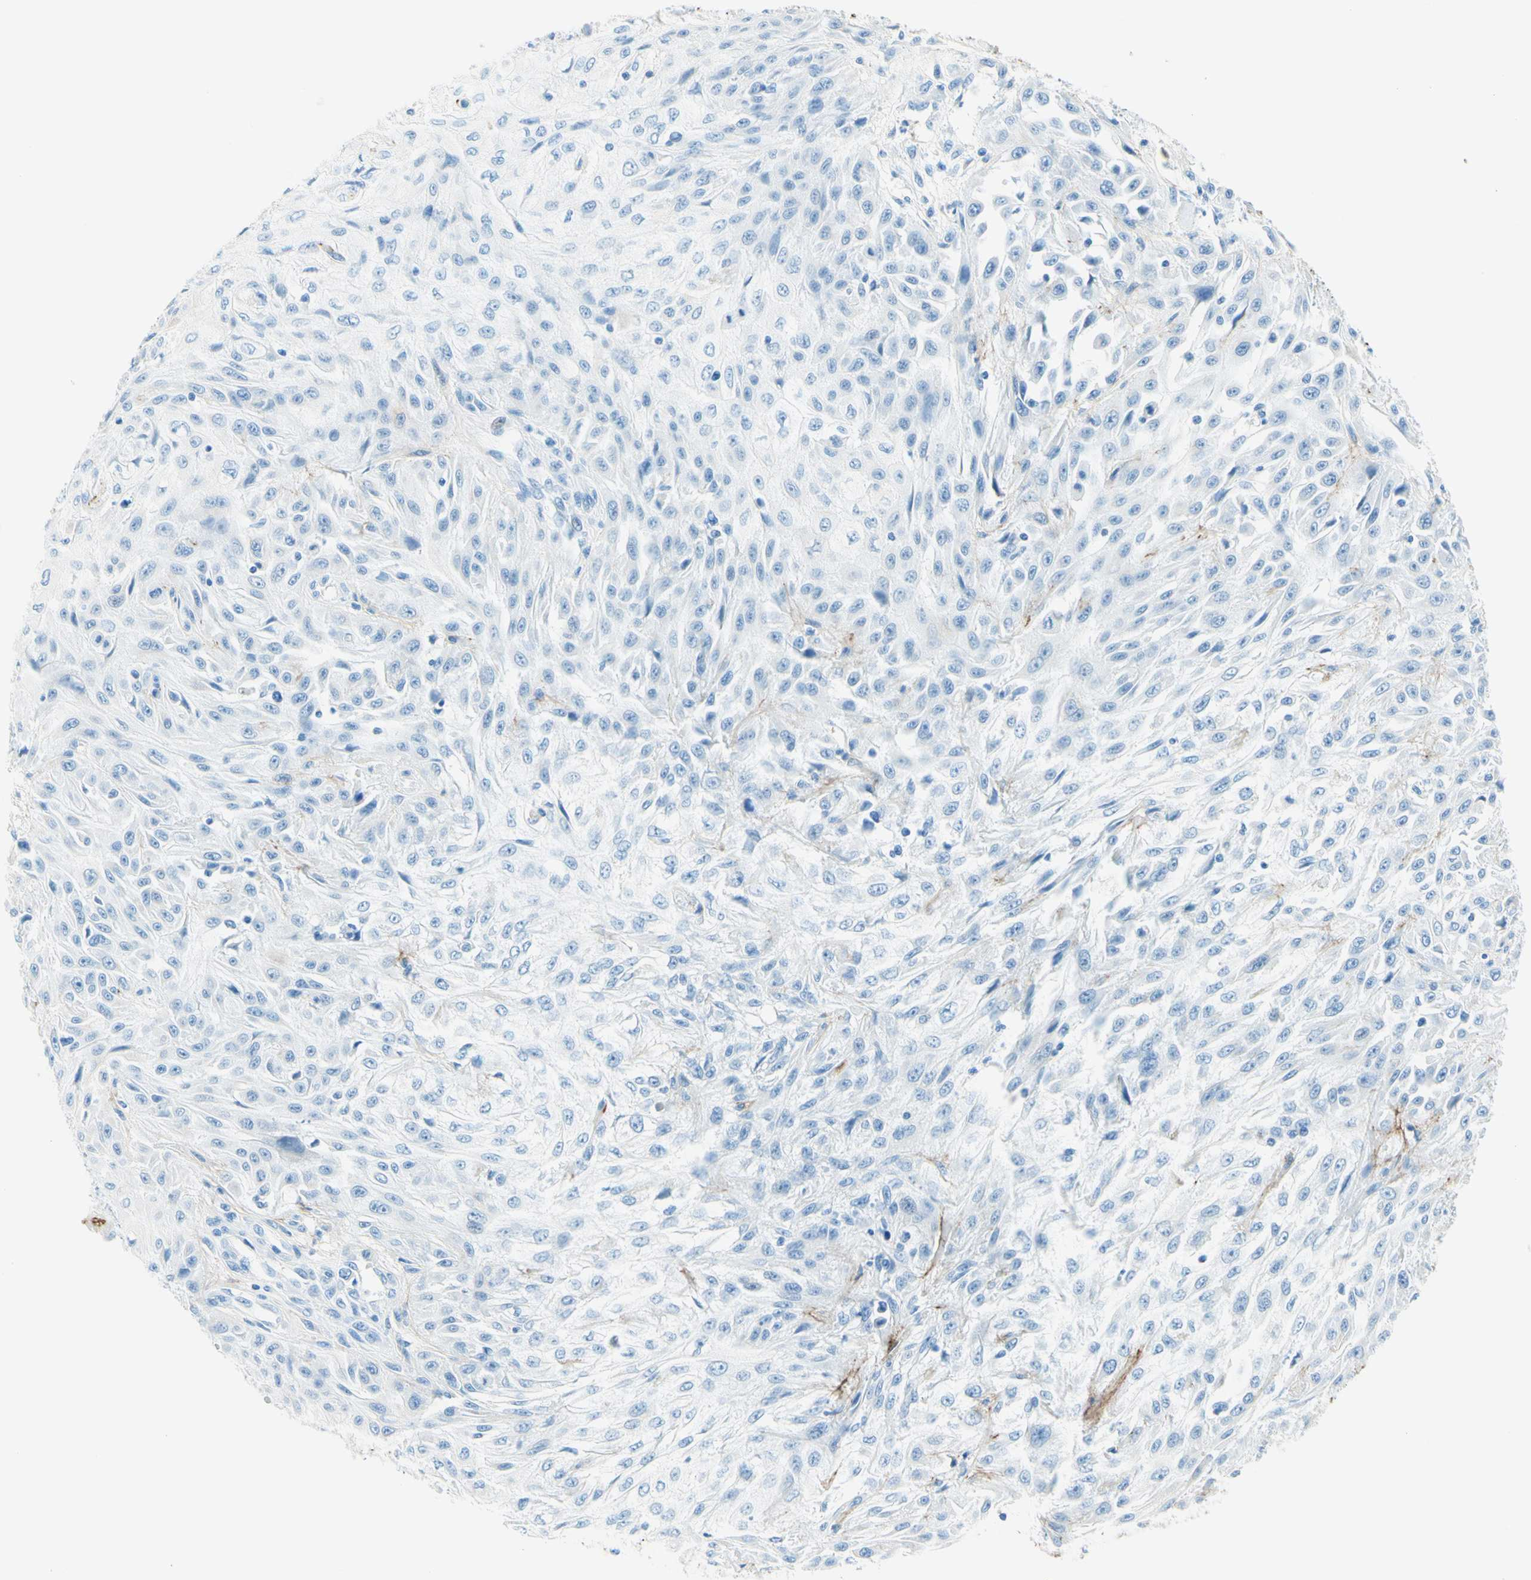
{"staining": {"intensity": "negative", "quantity": "none", "location": "none"}, "tissue": "skin cancer", "cell_type": "Tumor cells", "image_type": "cancer", "snomed": [{"axis": "morphology", "description": "Squamous cell carcinoma, NOS"}, {"axis": "topography", "description": "Skin"}], "caption": "There is no significant positivity in tumor cells of squamous cell carcinoma (skin).", "gene": "MFAP5", "patient": {"sex": "male", "age": 75}}